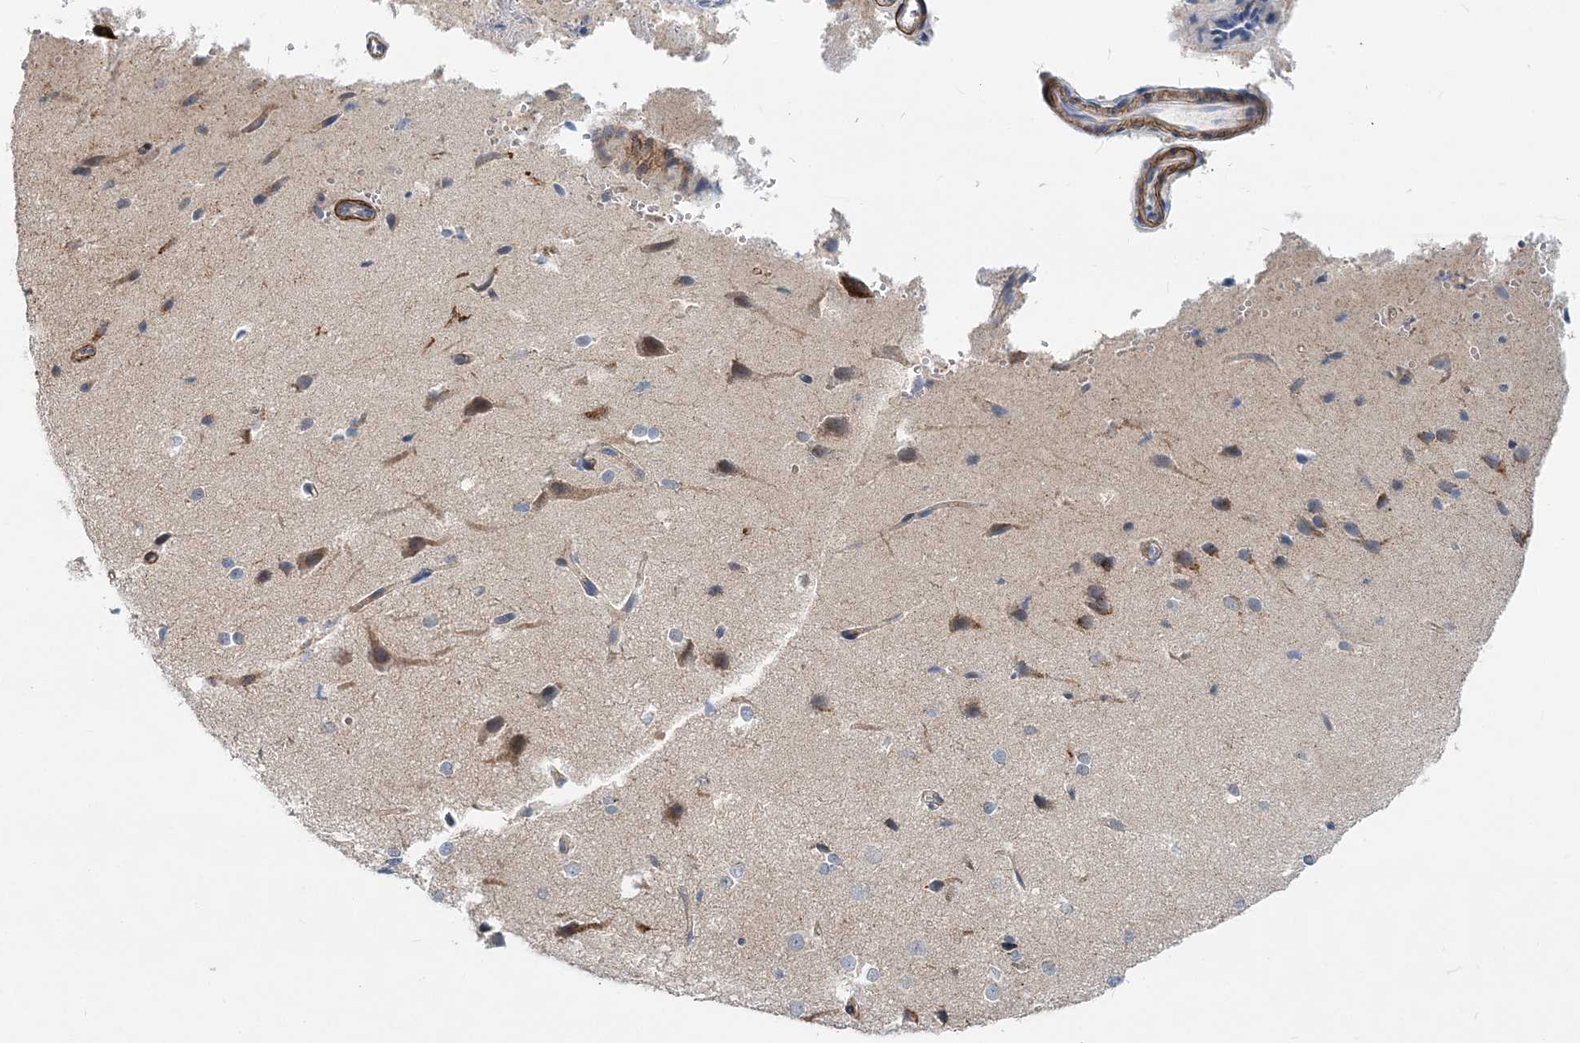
{"staining": {"intensity": "weak", "quantity": ">75%", "location": "cytoplasmic/membranous"}, "tissue": "cerebral cortex", "cell_type": "Endothelial cells", "image_type": "normal", "snomed": [{"axis": "morphology", "description": "Normal tissue, NOS"}, {"axis": "morphology", "description": "Developmental malformation"}, {"axis": "topography", "description": "Cerebral cortex"}], "caption": "Weak cytoplasmic/membranous positivity for a protein is identified in about >75% of endothelial cells of normal cerebral cortex using IHC.", "gene": "NBAS", "patient": {"sex": "female", "age": 30}}